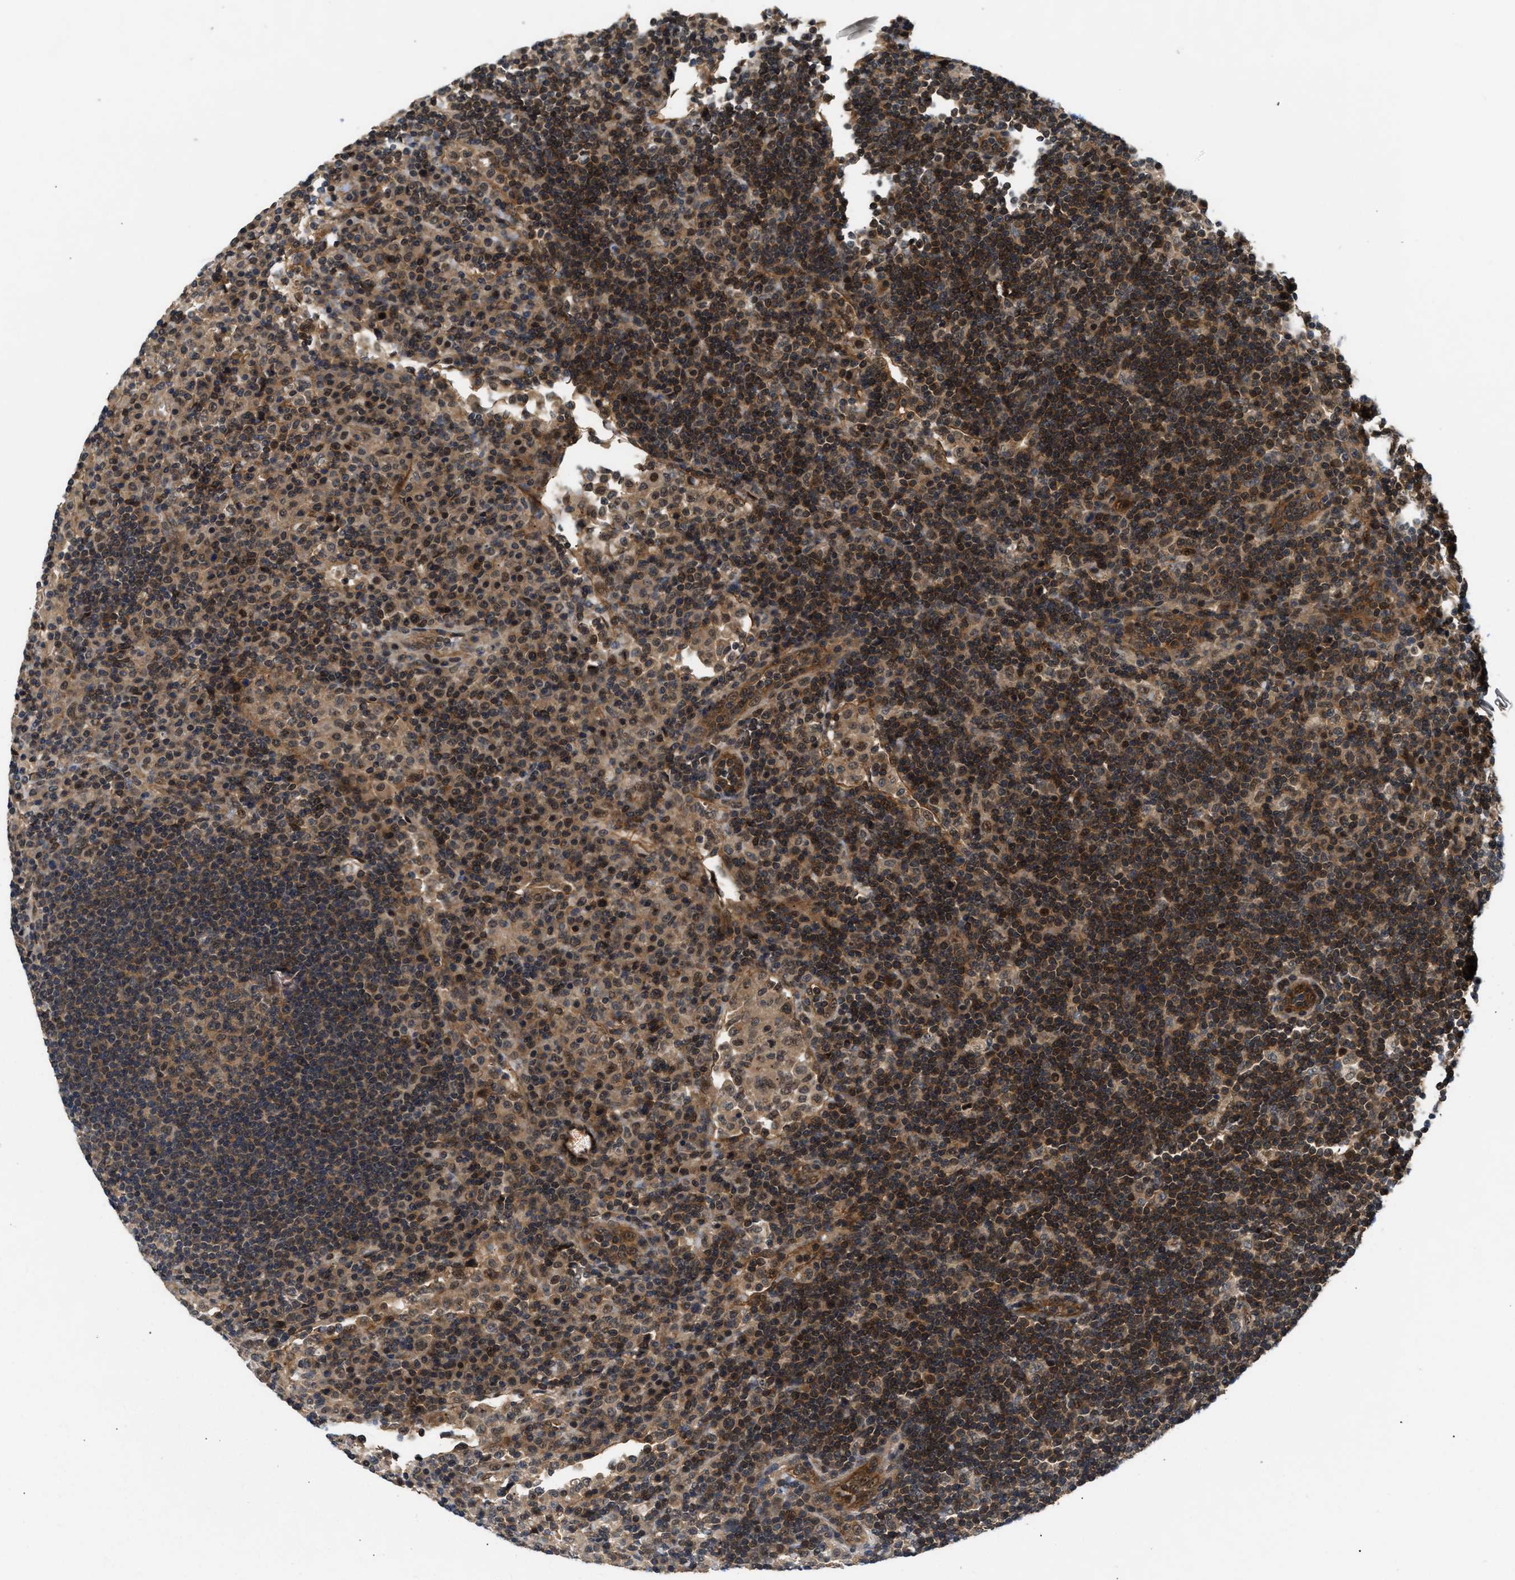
{"staining": {"intensity": "moderate", "quantity": ">75%", "location": "cytoplasmic/membranous"}, "tissue": "lymph node", "cell_type": "Germinal center cells", "image_type": "normal", "snomed": [{"axis": "morphology", "description": "Normal tissue, NOS"}, {"axis": "topography", "description": "Lymph node"}], "caption": "Lymph node was stained to show a protein in brown. There is medium levels of moderate cytoplasmic/membranous positivity in approximately >75% of germinal center cells. Using DAB (3,3'-diaminobenzidine) (brown) and hematoxylin (blue) stains, captured at high magnification using brightfield microscopy.", "gene": "COPS2", "patient": {"sex": "female", "age": 53}}